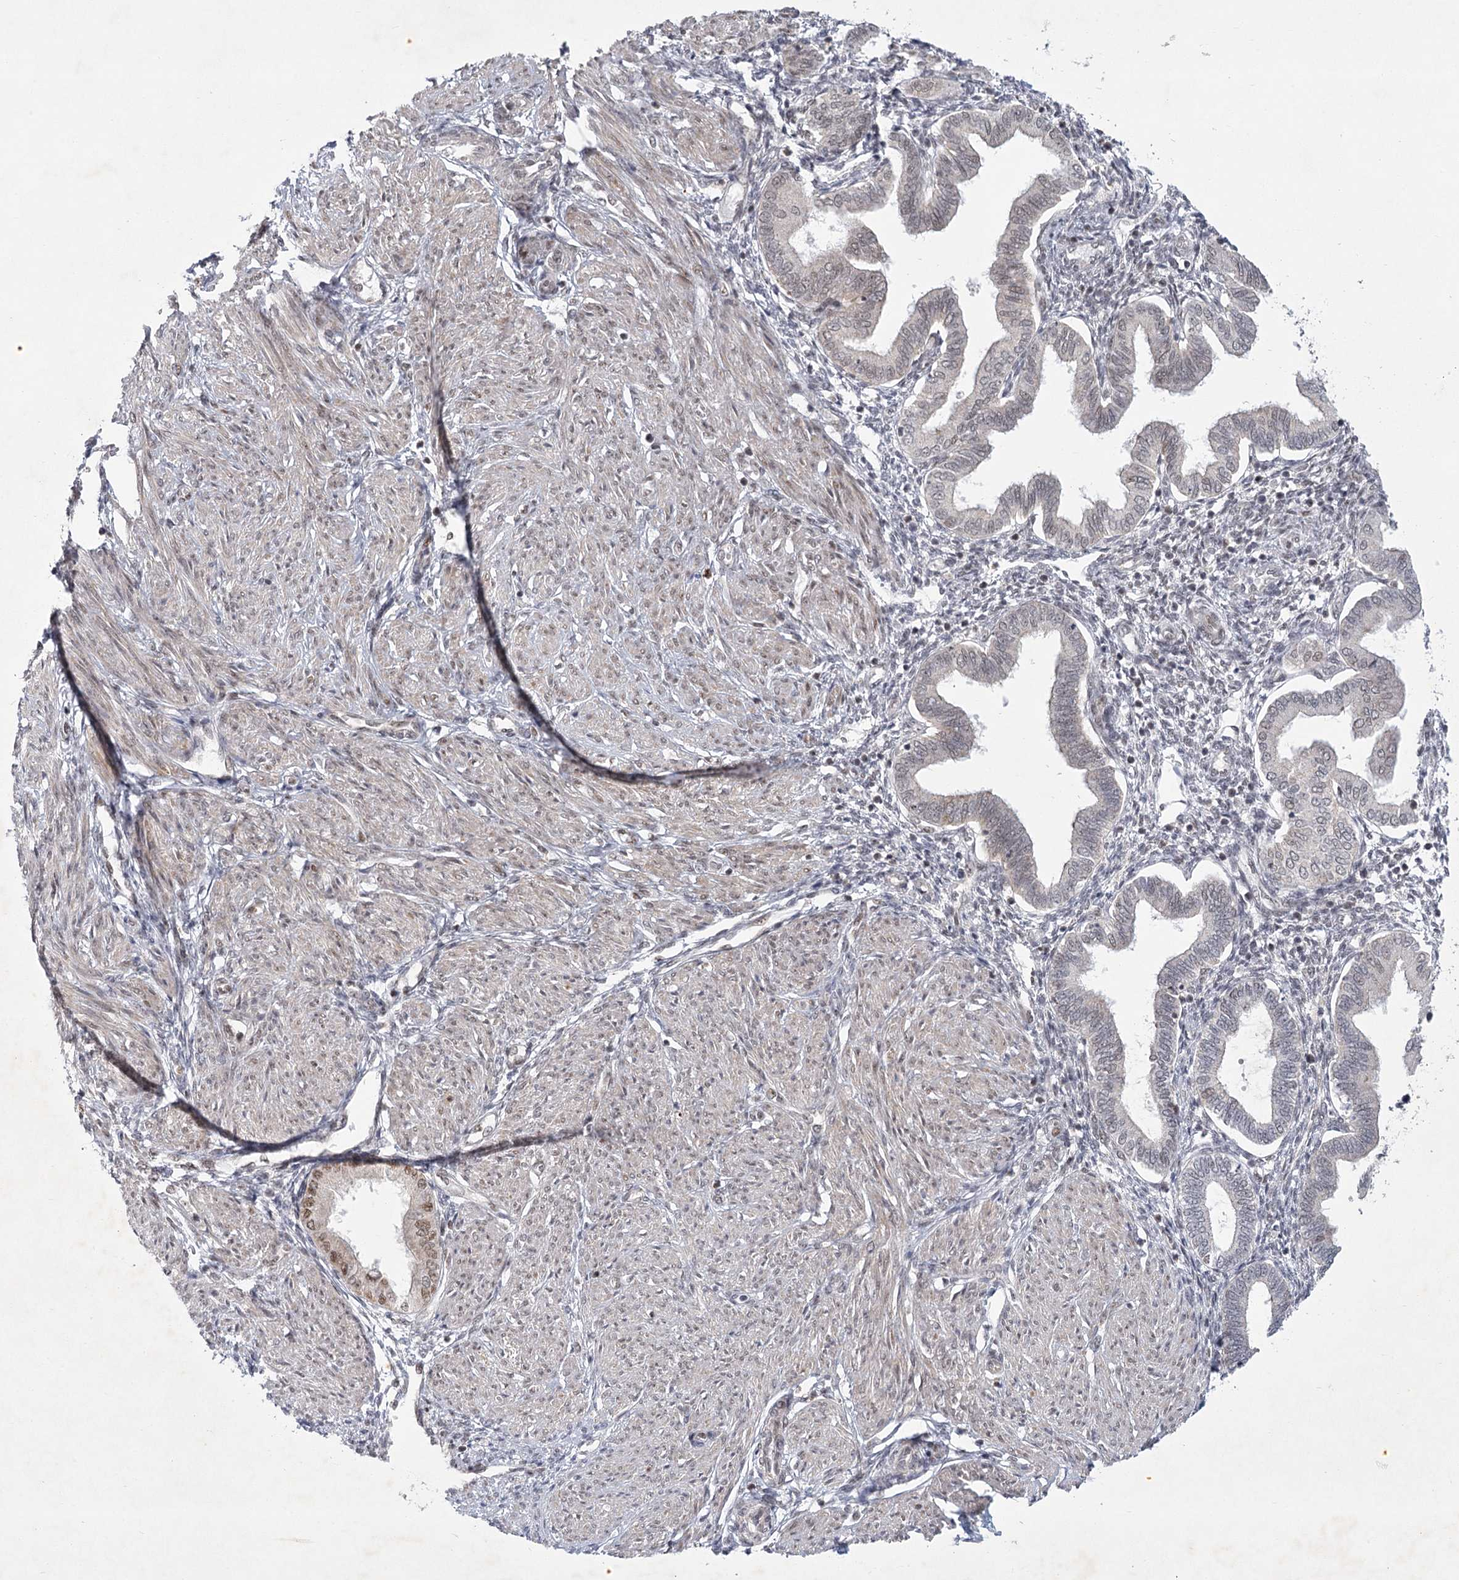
{"staining": {"intensity": "negative", "quantity": "none", "location": "none"}, "tissue": "endometrium", "cell_type": "Cells in endometrial stroma", "image_type": "normal", "snomed": [{"axis": "morphology", "description": "Normal tissue, NOS"}, {"axis": "topography", "description": "Endometrium"}], "caption": "The photomicrograph demonstrates no significant expression in cells in endometrial stroma of endometrium.", "gene": "CIB4", "patient": {"sex": "female", "age": 53}}